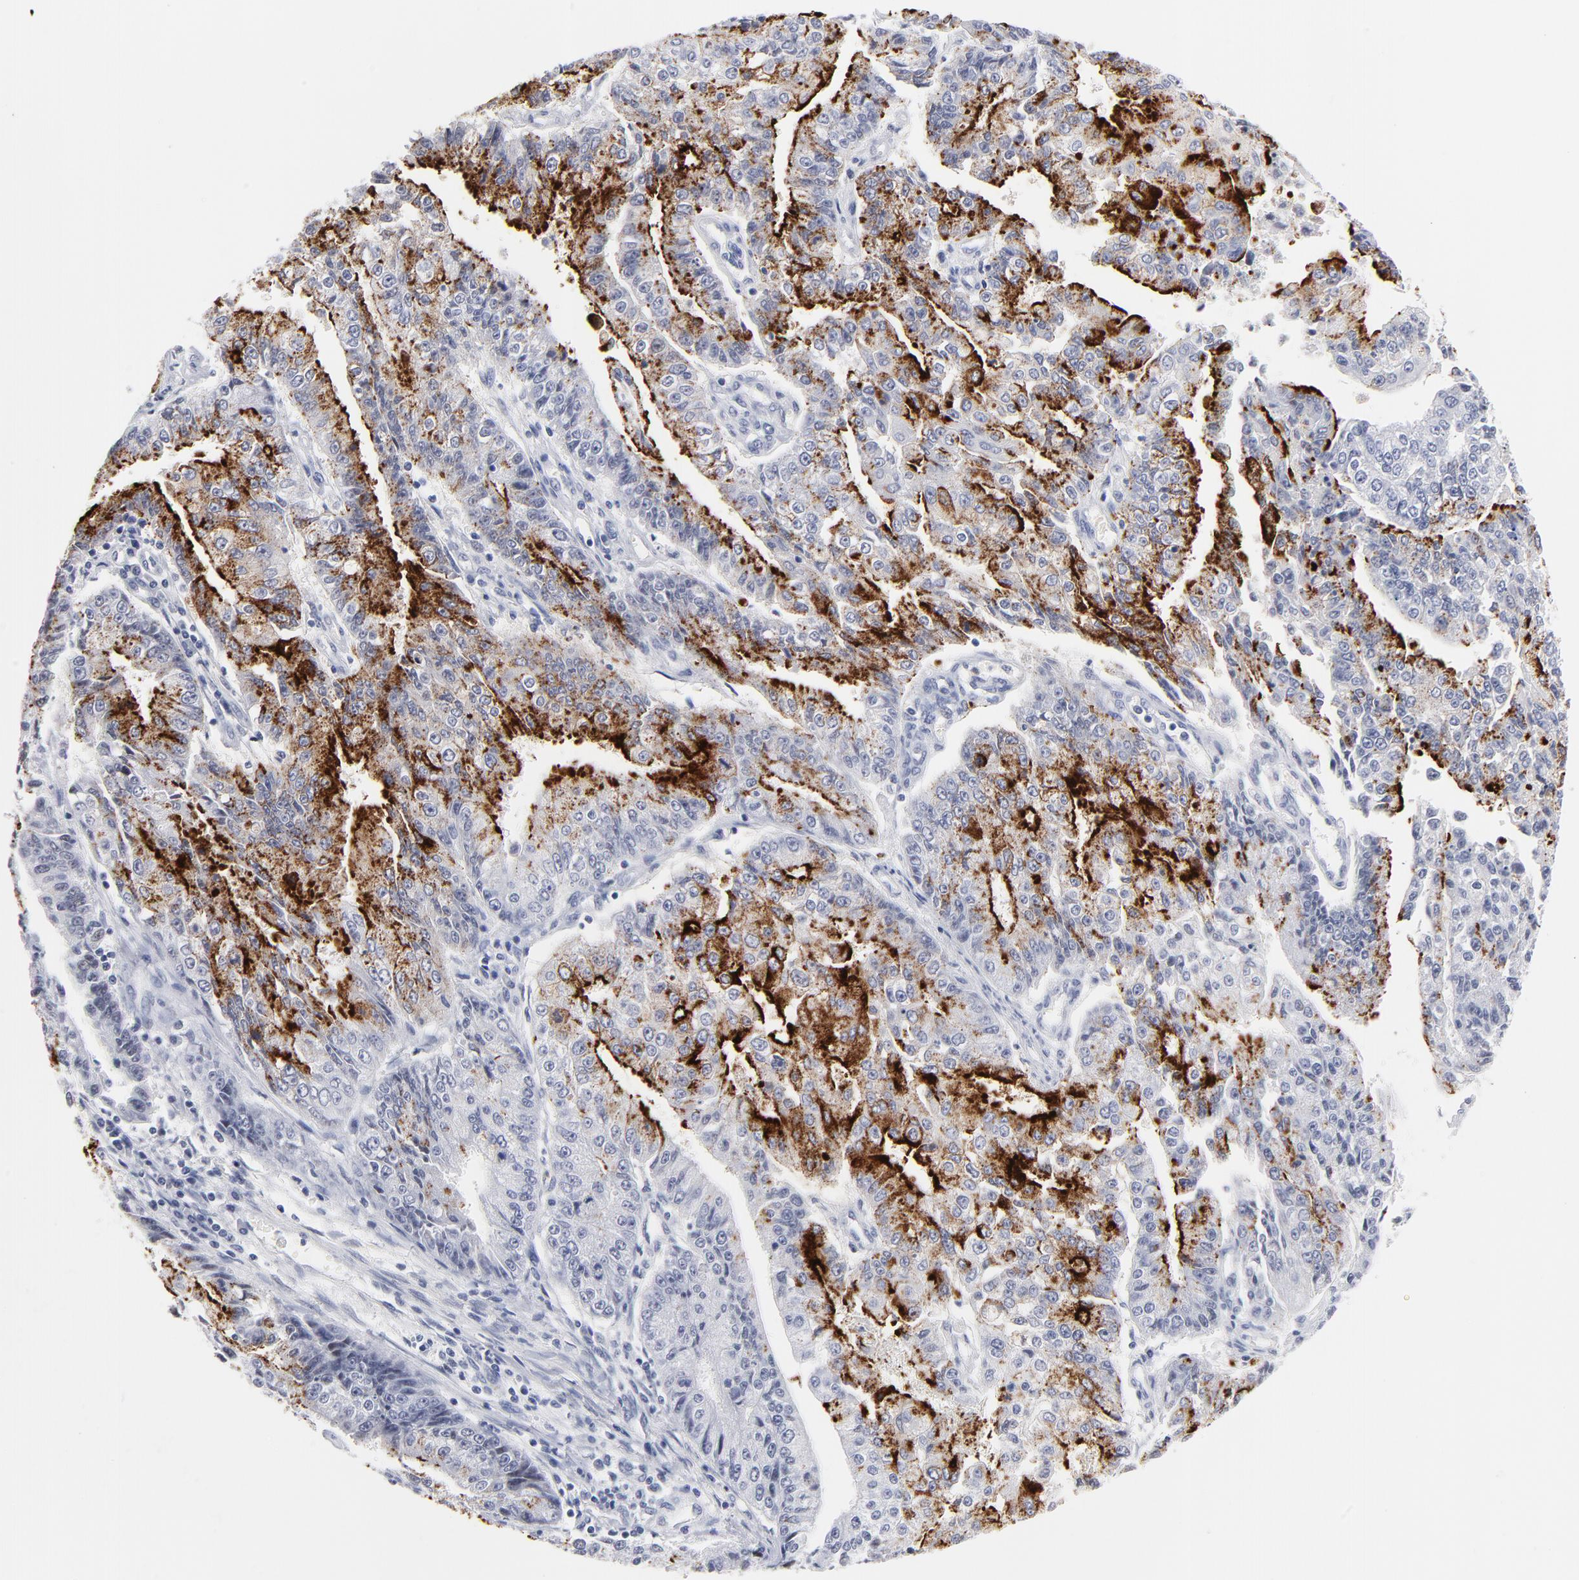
{"staining": {"intensity": "strong", "quantity": "<25%", "location": "cytoplasmic/membranous"}, "tissue": "endometrial cancer", "cell_type": "Tumor cells", "image_type": "cancer", "snomed": [{"axis": "morphology", "description": "Adenocarcinoma, NOS"}, {"axis": "topography", "description": "Endometrium"}], "caption": "Adenocarcinoma (endometrial) stained with IHC exhibits strong cytoplasmic/membranous expression in about <25% of tumor cells. Immunohistochemistry stains the protein of interest in brown and the nuclei are stained blue.", "gene": "KHNYN", "patient": {"sex": "female", "age": 75}}